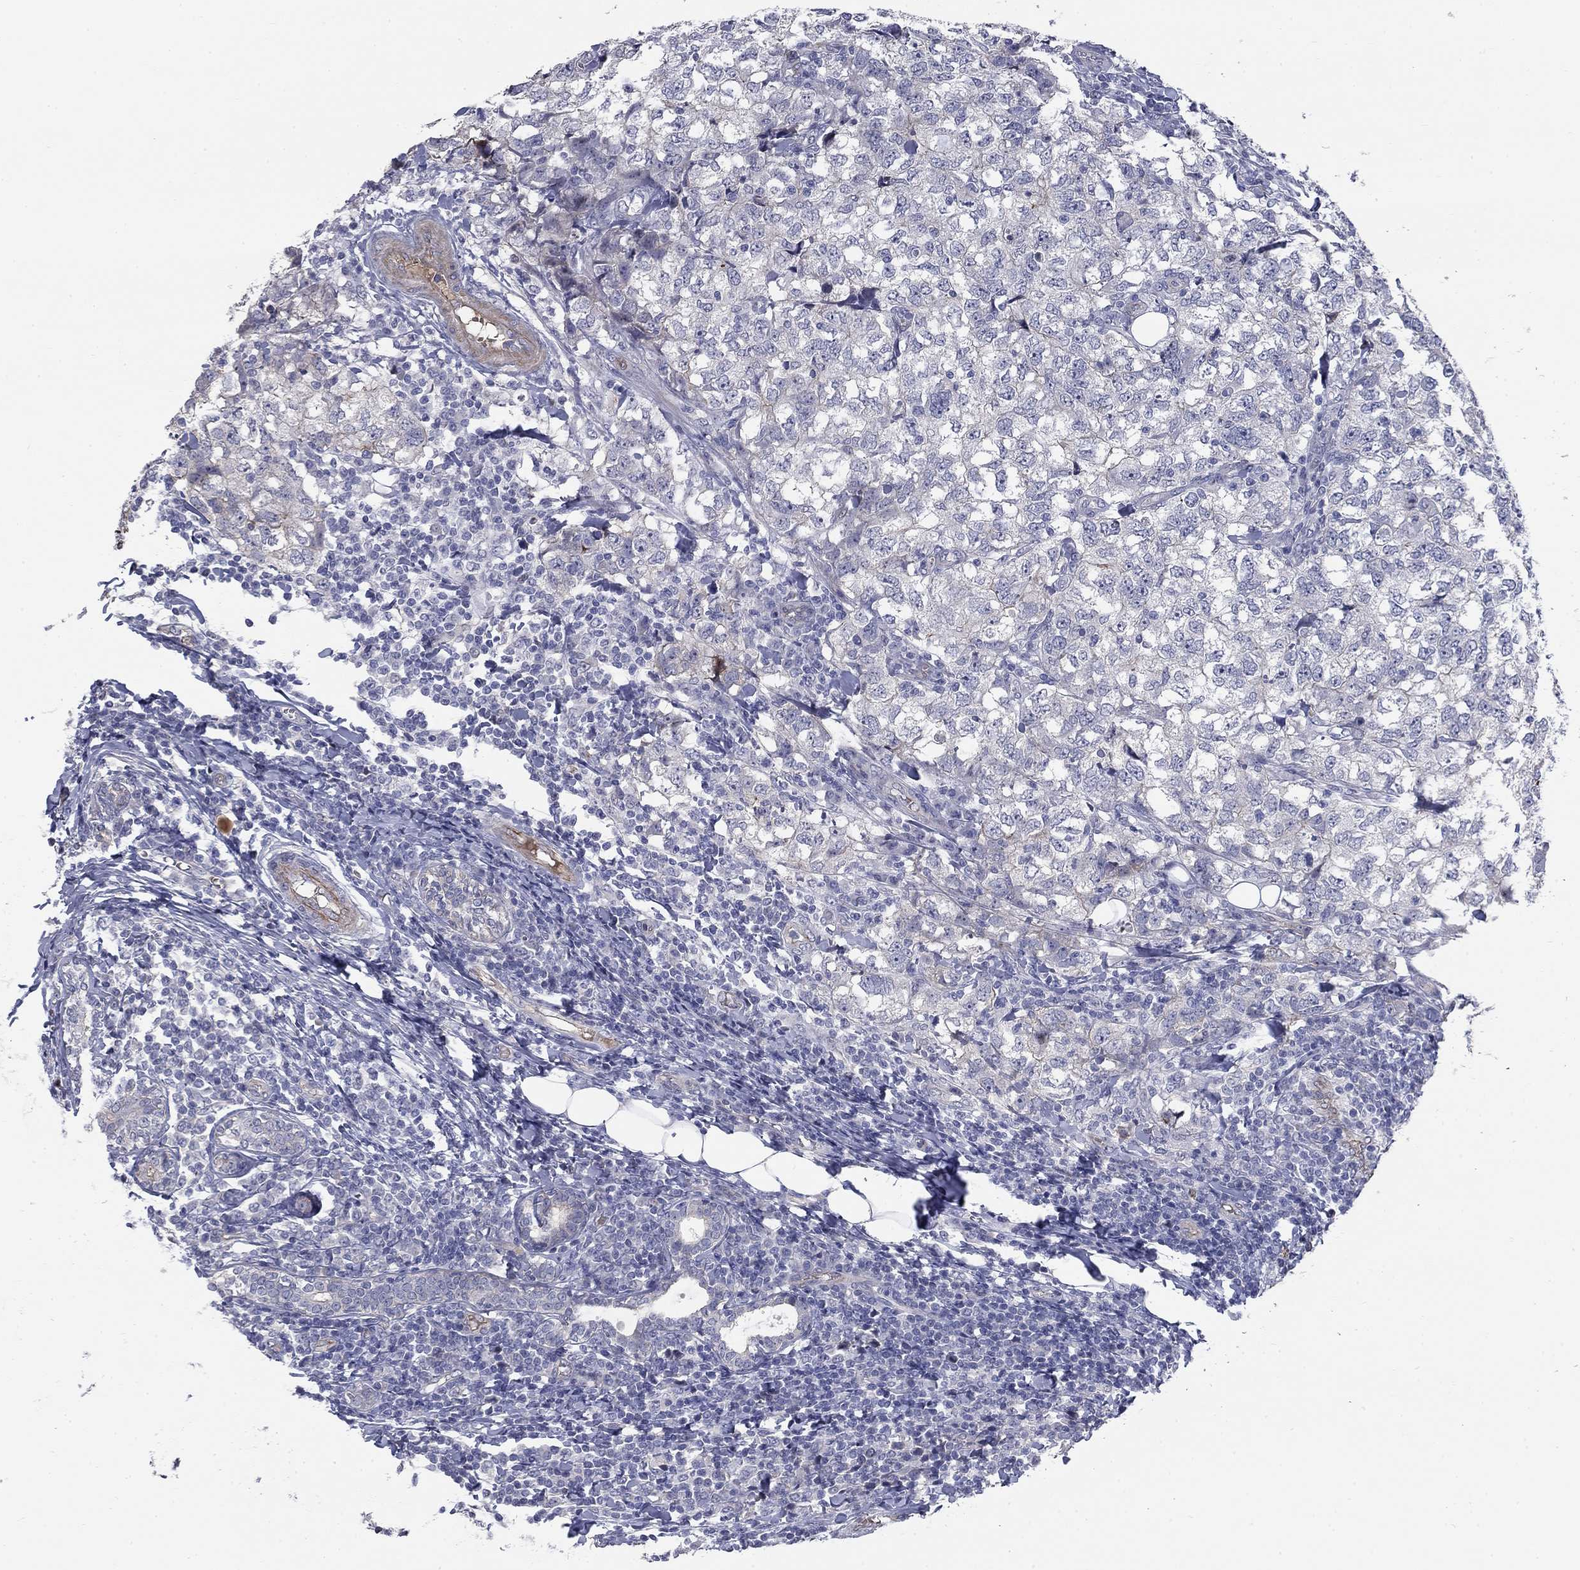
{"staining": {"intensity": "negative", "quantity": "none", "location": "none"}, "tissue": "breast cancer", "cell_type": "Tumor cells", "image_type": "cancer", "snomed": [{"axis": "morphology", "description": "Duct carcinoma"}, {"axis": "topography", "description": "Breast"}], "caption": "Micrograph shows no significant protein staining in tumor cells of breast cancer (intraductal carcinoma).", "gene": "SLC1A1", "patient": {"sex": "female", "age": 30}}